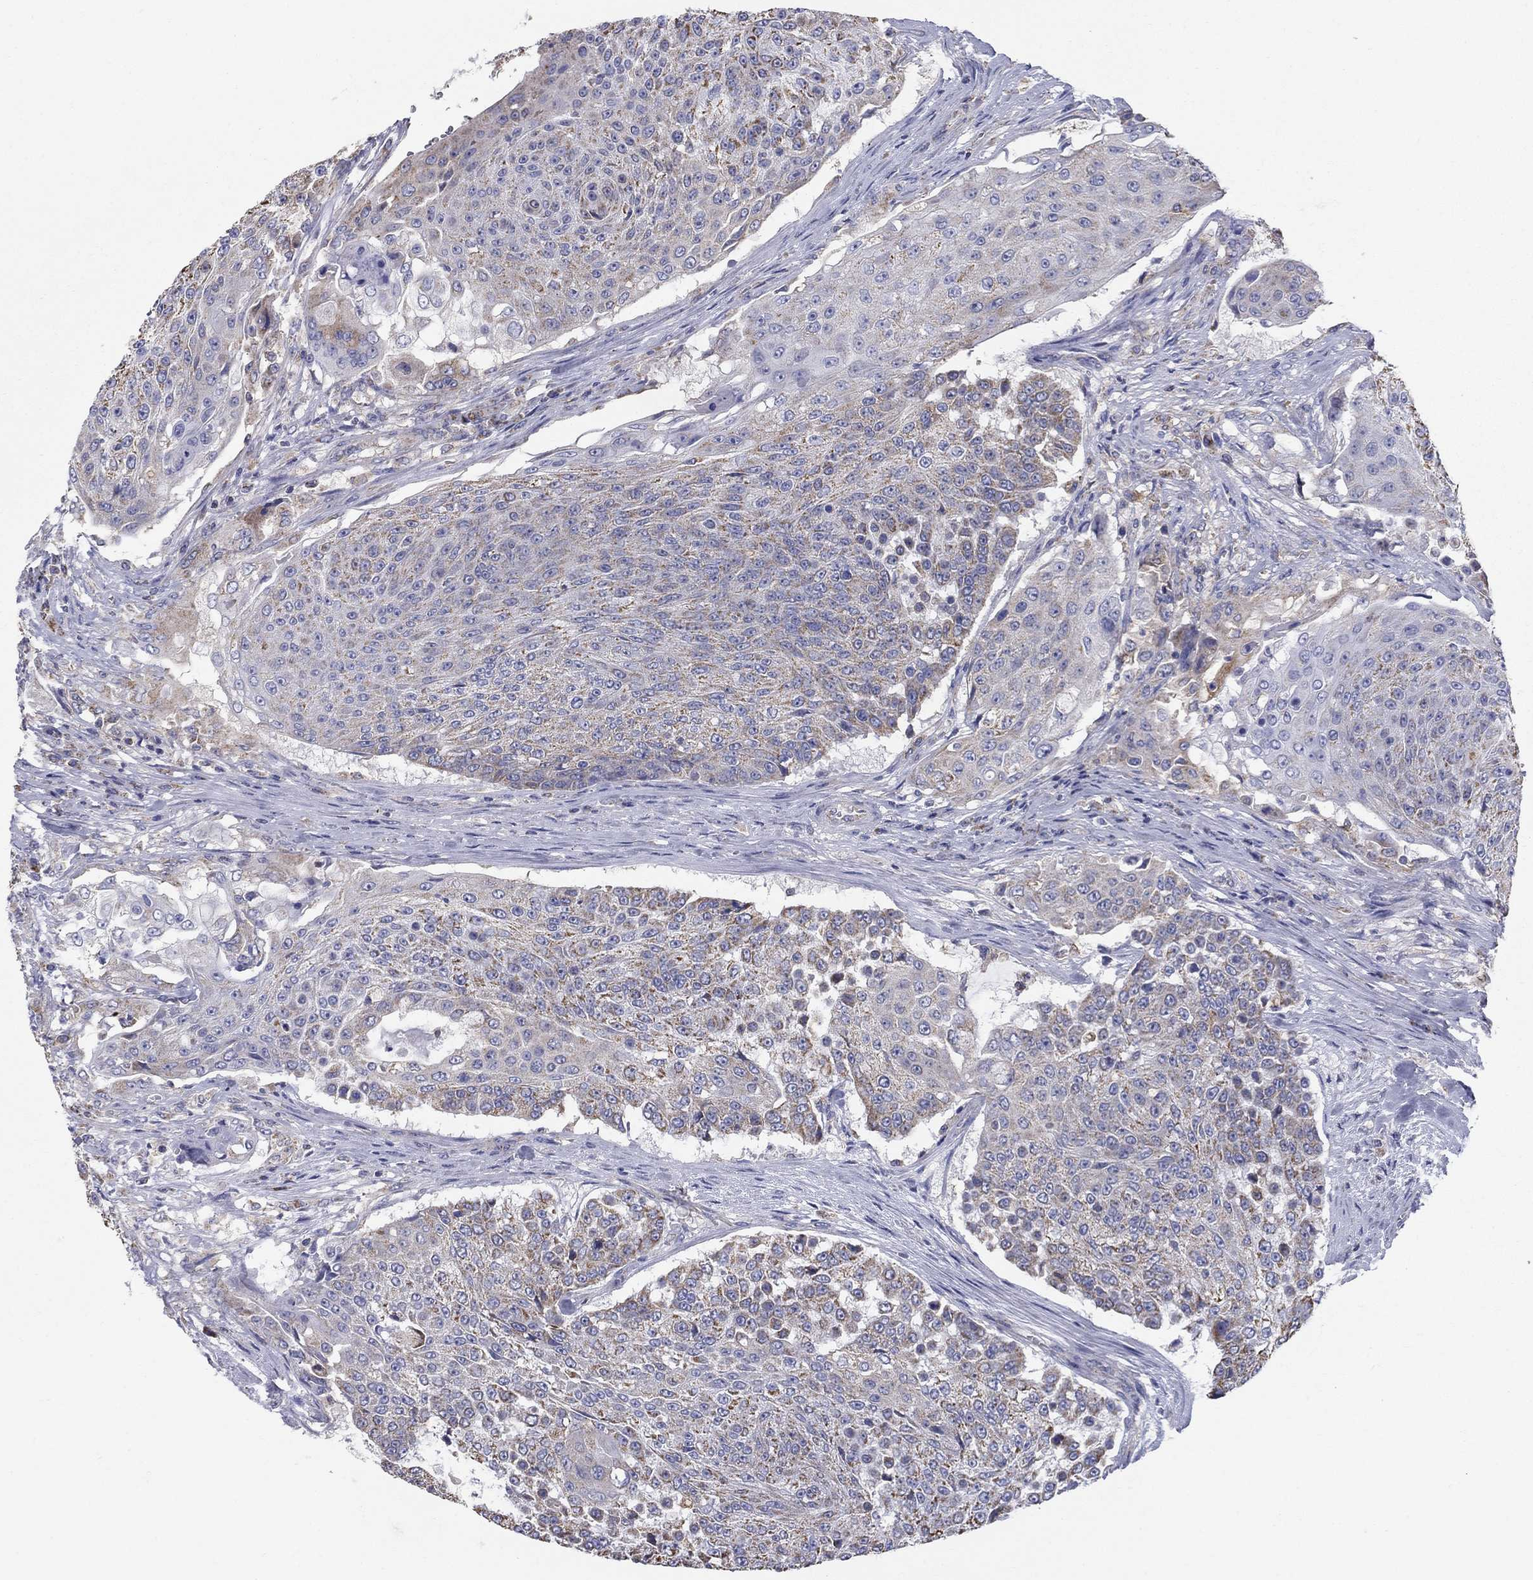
{"staining": {"intensity": "moderate", "quantity": "<25%", "location": "cytoplasmic/membranous"}, "tissue": "urothelial cancer", "cell_type": "Tumor cells", "image_type": "cancer", "snomed": [{"axis": "morphology", "description": "Urothelial carcinoma, High grade"}, {"axis": "topography", "description": "Urinary bladder"}], "caption": "Protein expression analysis of human urothelial carcinoma (high-grade) reveals moderate cytoplasmic/membranous staining in approximately <25% of tumor cells.", "gene": "NME5", "patient": {"sex": "female", "age": 63}}